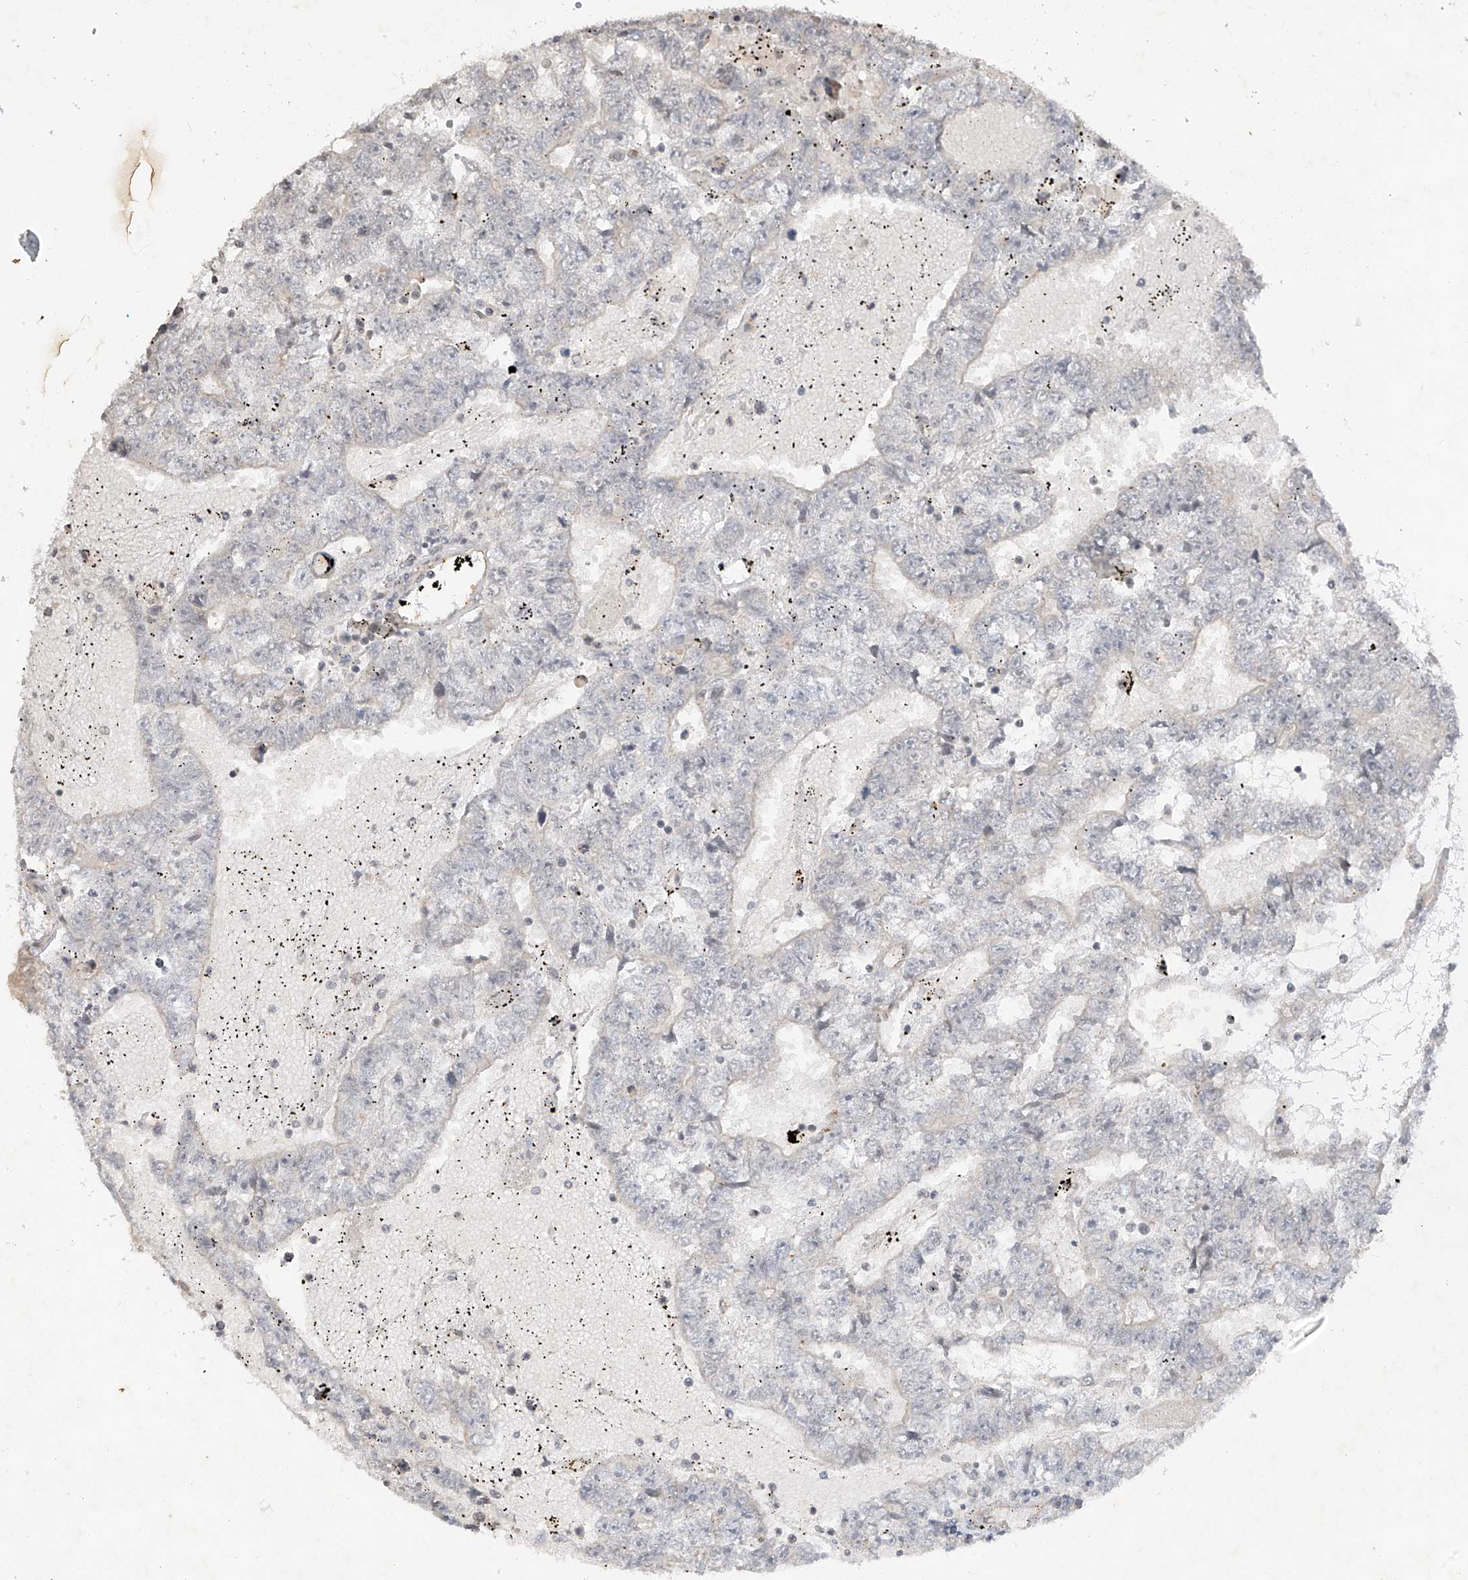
{"staining": {"intensity": "negative", "quantity": "none", "location": "none"}, "tissue": "testis cancer", "cell_type": "Tumor cells", "image_type": "cancer", "snomed": [{"axis": "morphology", "description": "Carcinoma, Embryonal, NOS"}, {"axis": "topography", "description": "Testis"}], "caption": "Immunohistochemistry (IHC) photomicrograph of neoplastic tissue: testis cancer stained with DAB (3,3'-diaminobenzidine) shows no significant protein expression in tumor cells.", "gene": "DGKQ", "patient": {"sex": "male", "age": 25}}